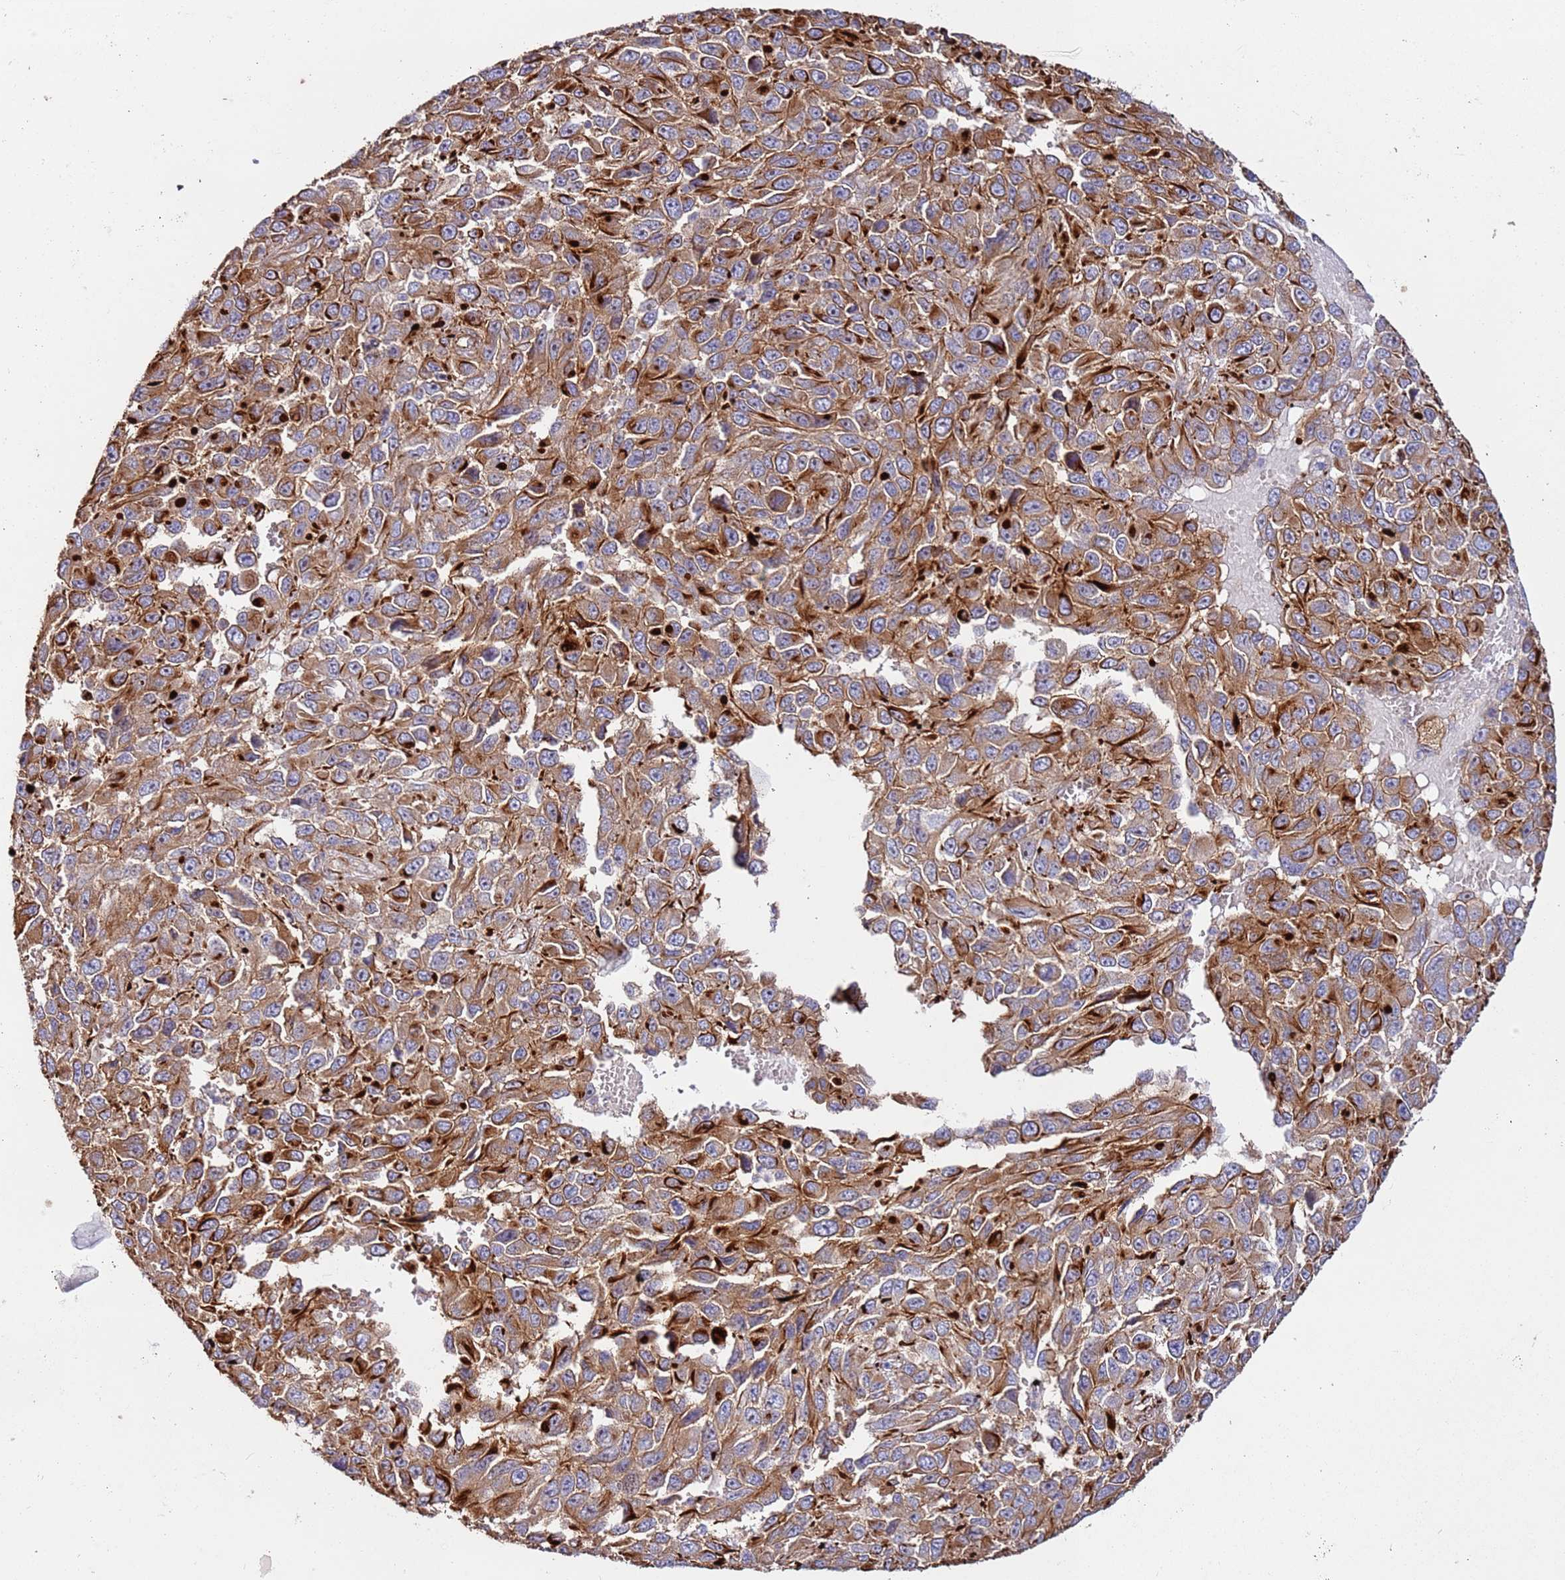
{"staining": {"intensity": "moderate", "quantity": ">75%", "location": "cytoplasmic/membranous"}, "tissue": "melanoma", "cell_type": "Tumor cells", "image_type": "cancer", "snomed": [{"axis": "morphology", "description": "Normal tissue, NOS"}, {"axis": "morphology", "description": "Malignant melanoma, NOS"}, {"axis": "topography", "description": "Skin"}], "caption": "This histopathology image shows IHC staining of human melanoma, with medium moderate cytoplasmic/membranous staining in approximately >75% of tumor cells.", "gene": "MRGPRE", "patient": {"sex": "female", "age": 96}}